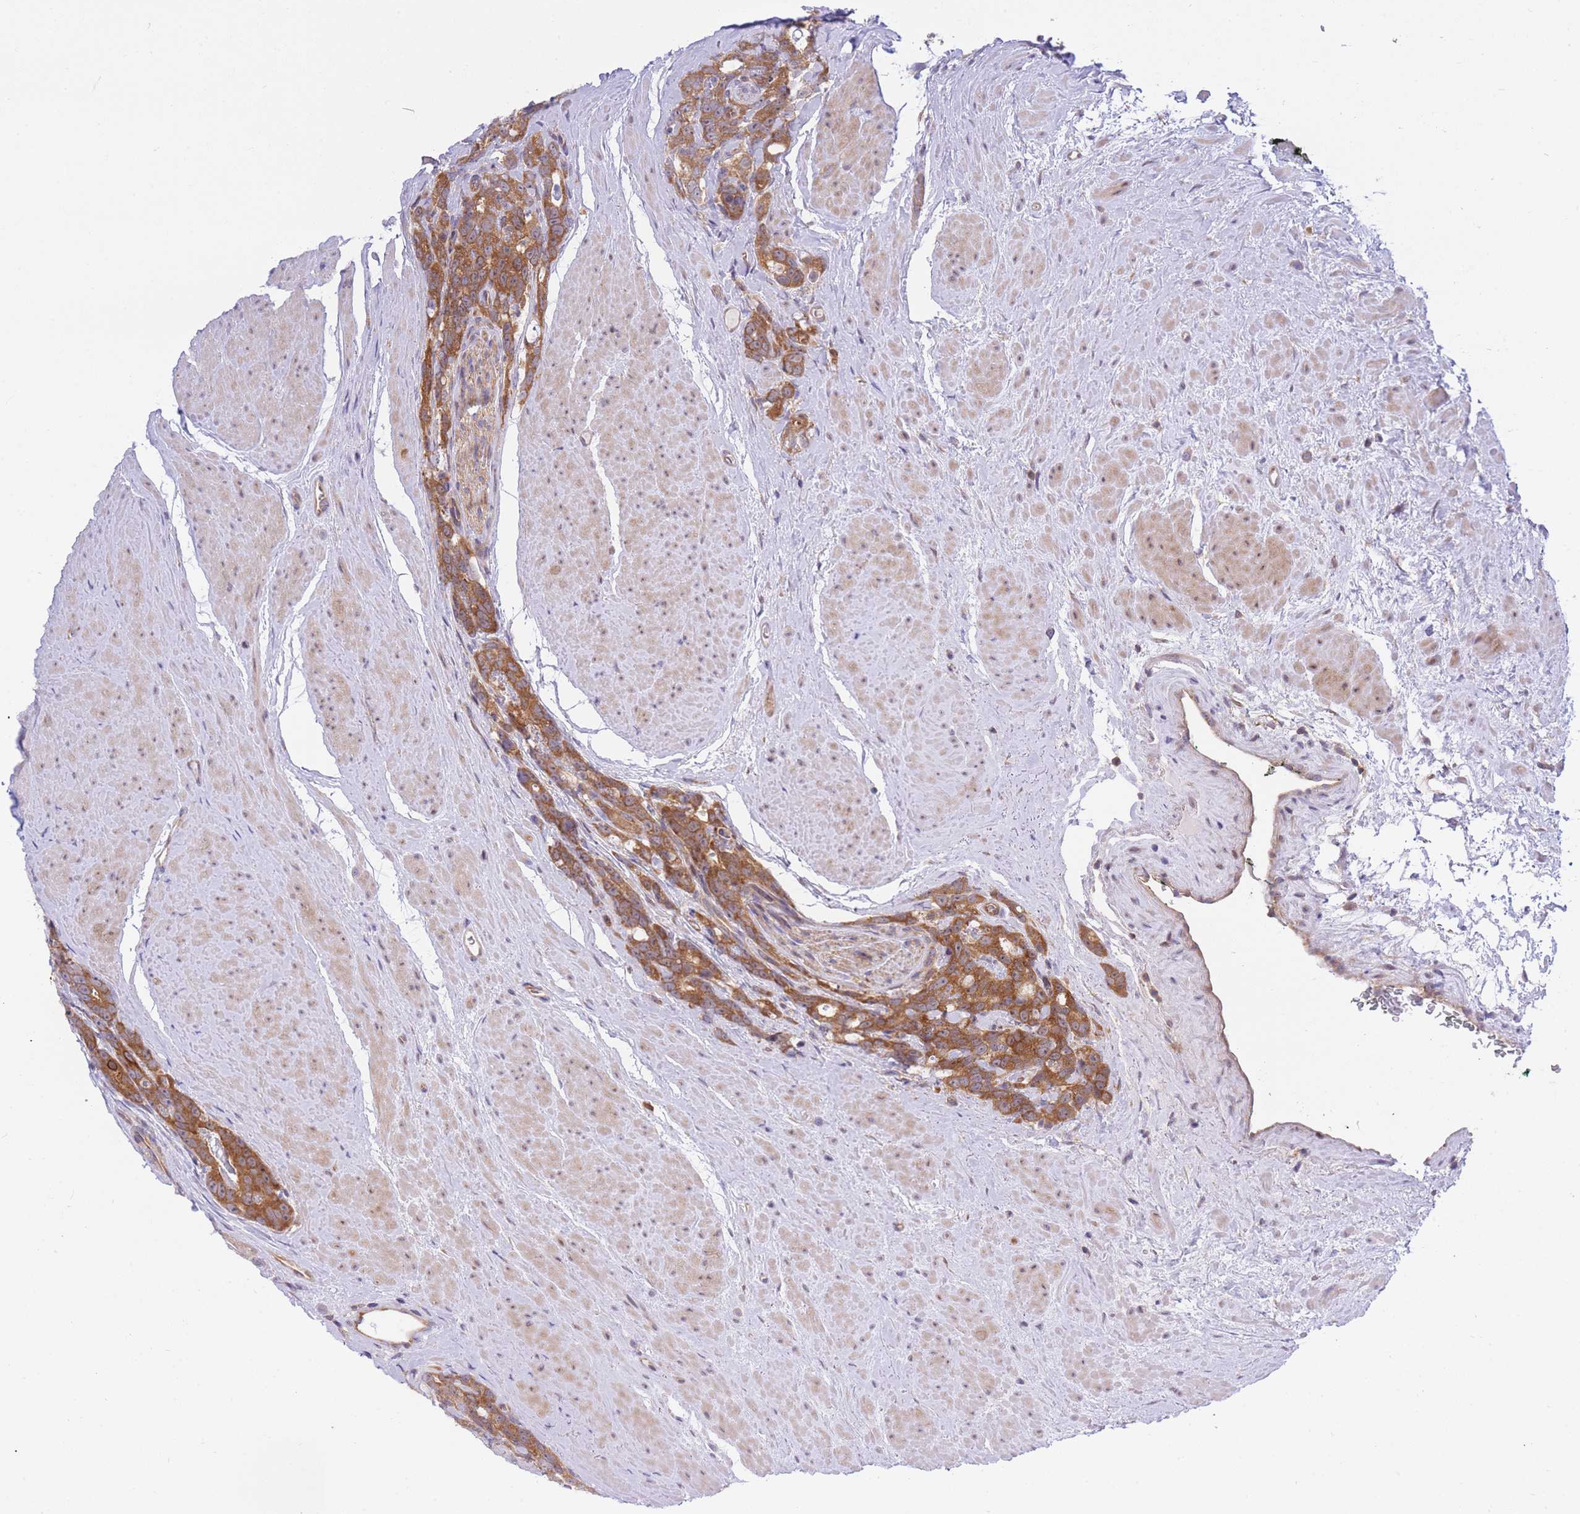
{"staining": {"intensity": "moderate", "quantity": ">75%", "location": "cytoplasmic/membranous"}, "tissue": "prostate cancer", "cell_type": "Tumor cells", "image_type": "cancer", "snomed": [{"axis": "morphology", "description": "Adenocarcinoma, High grade"}, {"axis": "topography", "description": "Prostate"}], "caption": "Protein positivity by immunohistochemistry (IHC) exhibits moderate cytoplasmic/membranous expression in approximately >75% of tumor cells in adenocarcinoma (high-grade) (prostate).", "gene": "EIF2B2", "patient": {"sex": "male", "age": 74}}